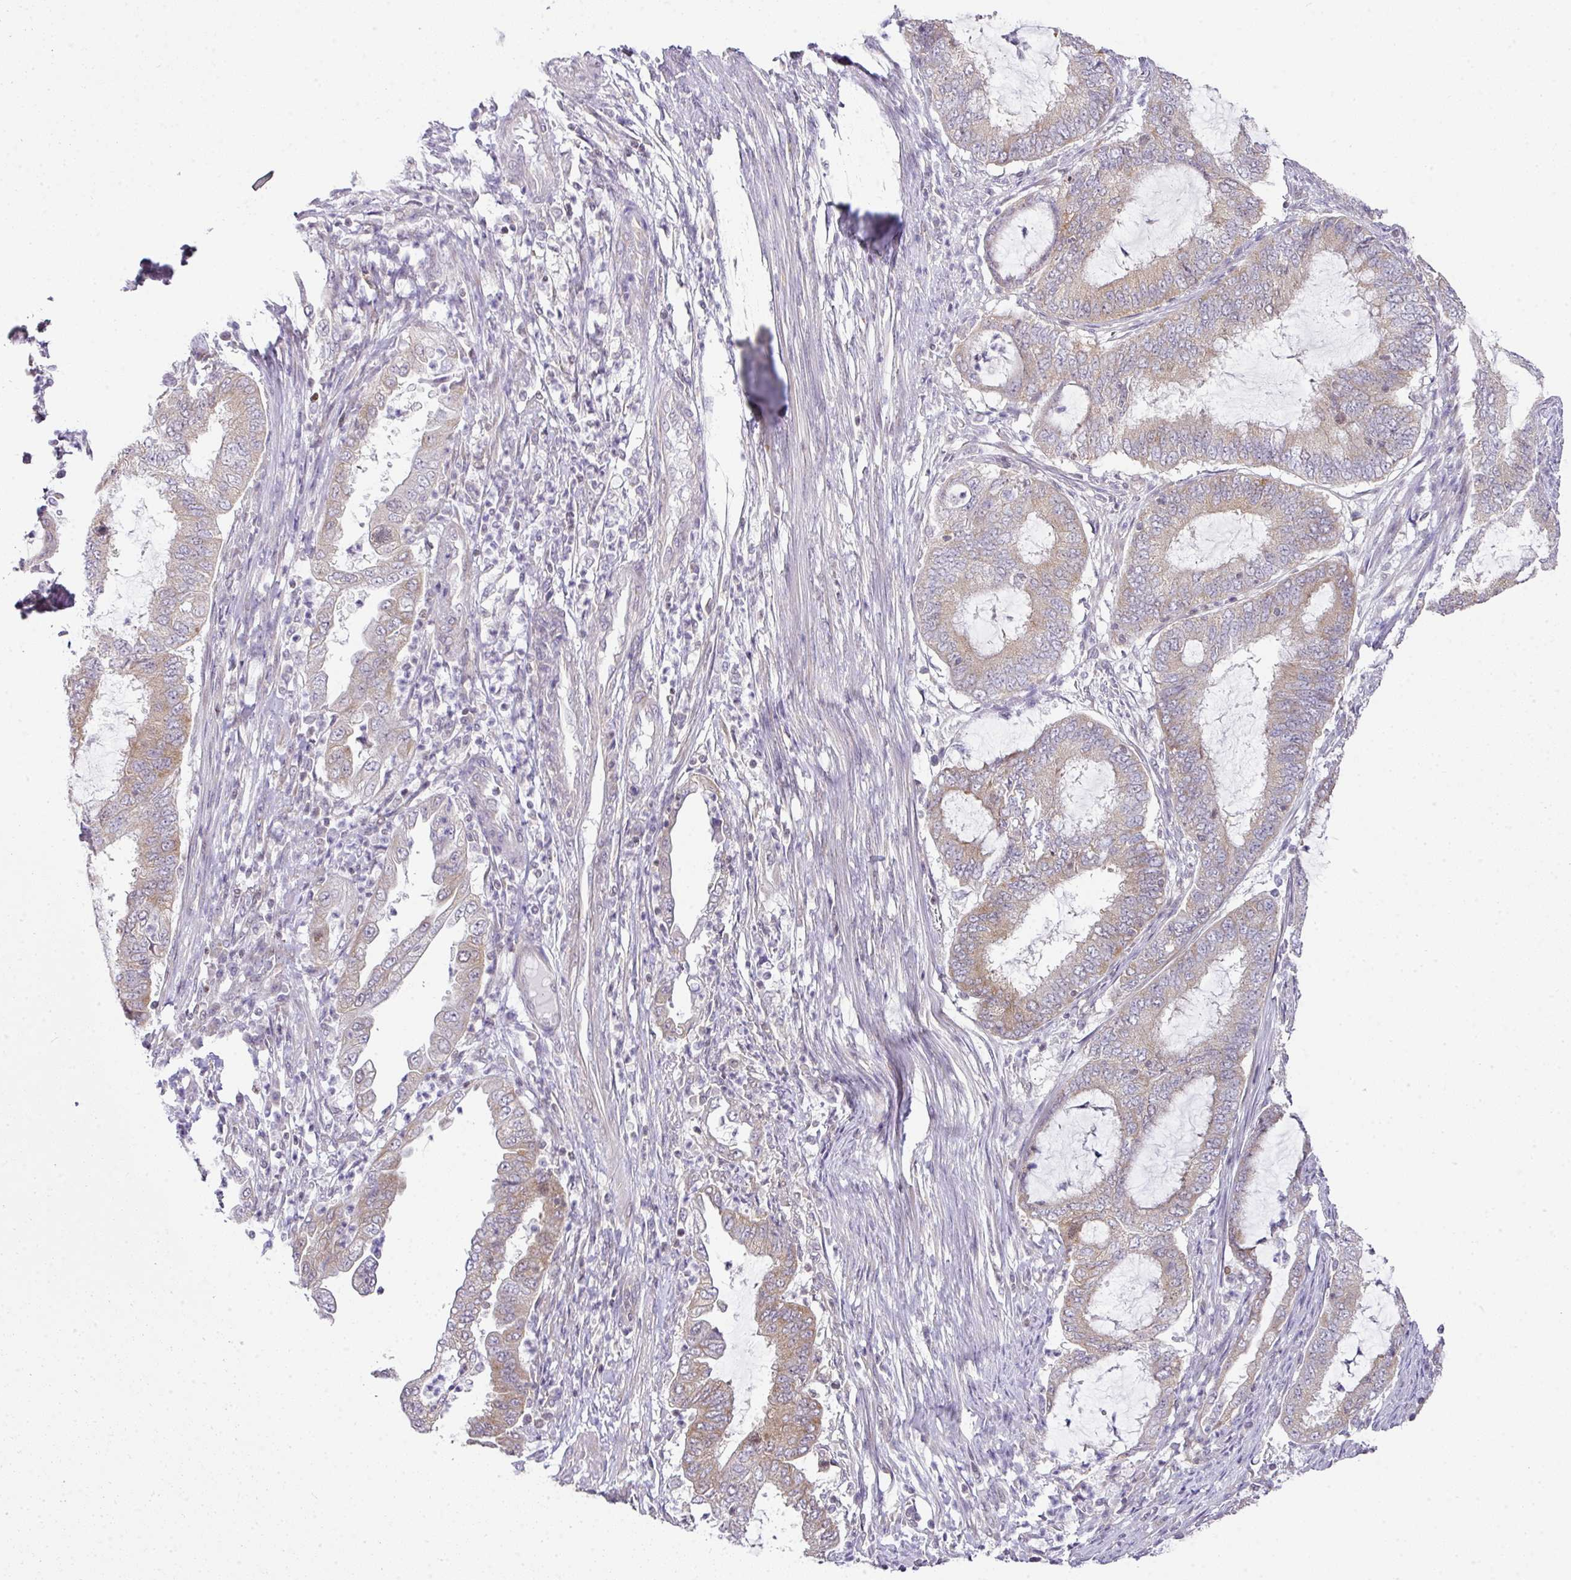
{"staining": {"intensity": "moderate", "quantity": "25%-75%", "location": "cytoplasmic/membranous"}, "tissue": "endometrial cancer", "cell_type": "Tumor cells", "image_type": "cancer", "snomed": [{"axis": "morphology", "description": "Adenocarcinoma, NOS"}, {"axis": "topography", "description": "Endometrium"}], "caption": "Immunohistochemical staining of human endometrial cancer exhibits medium levels of moderate cytoplasmic/membranous protein expression in about 25%-75% of tumor cells.", "gene": "FAM32A", "patient": {"sex": "female", "age": 51}}